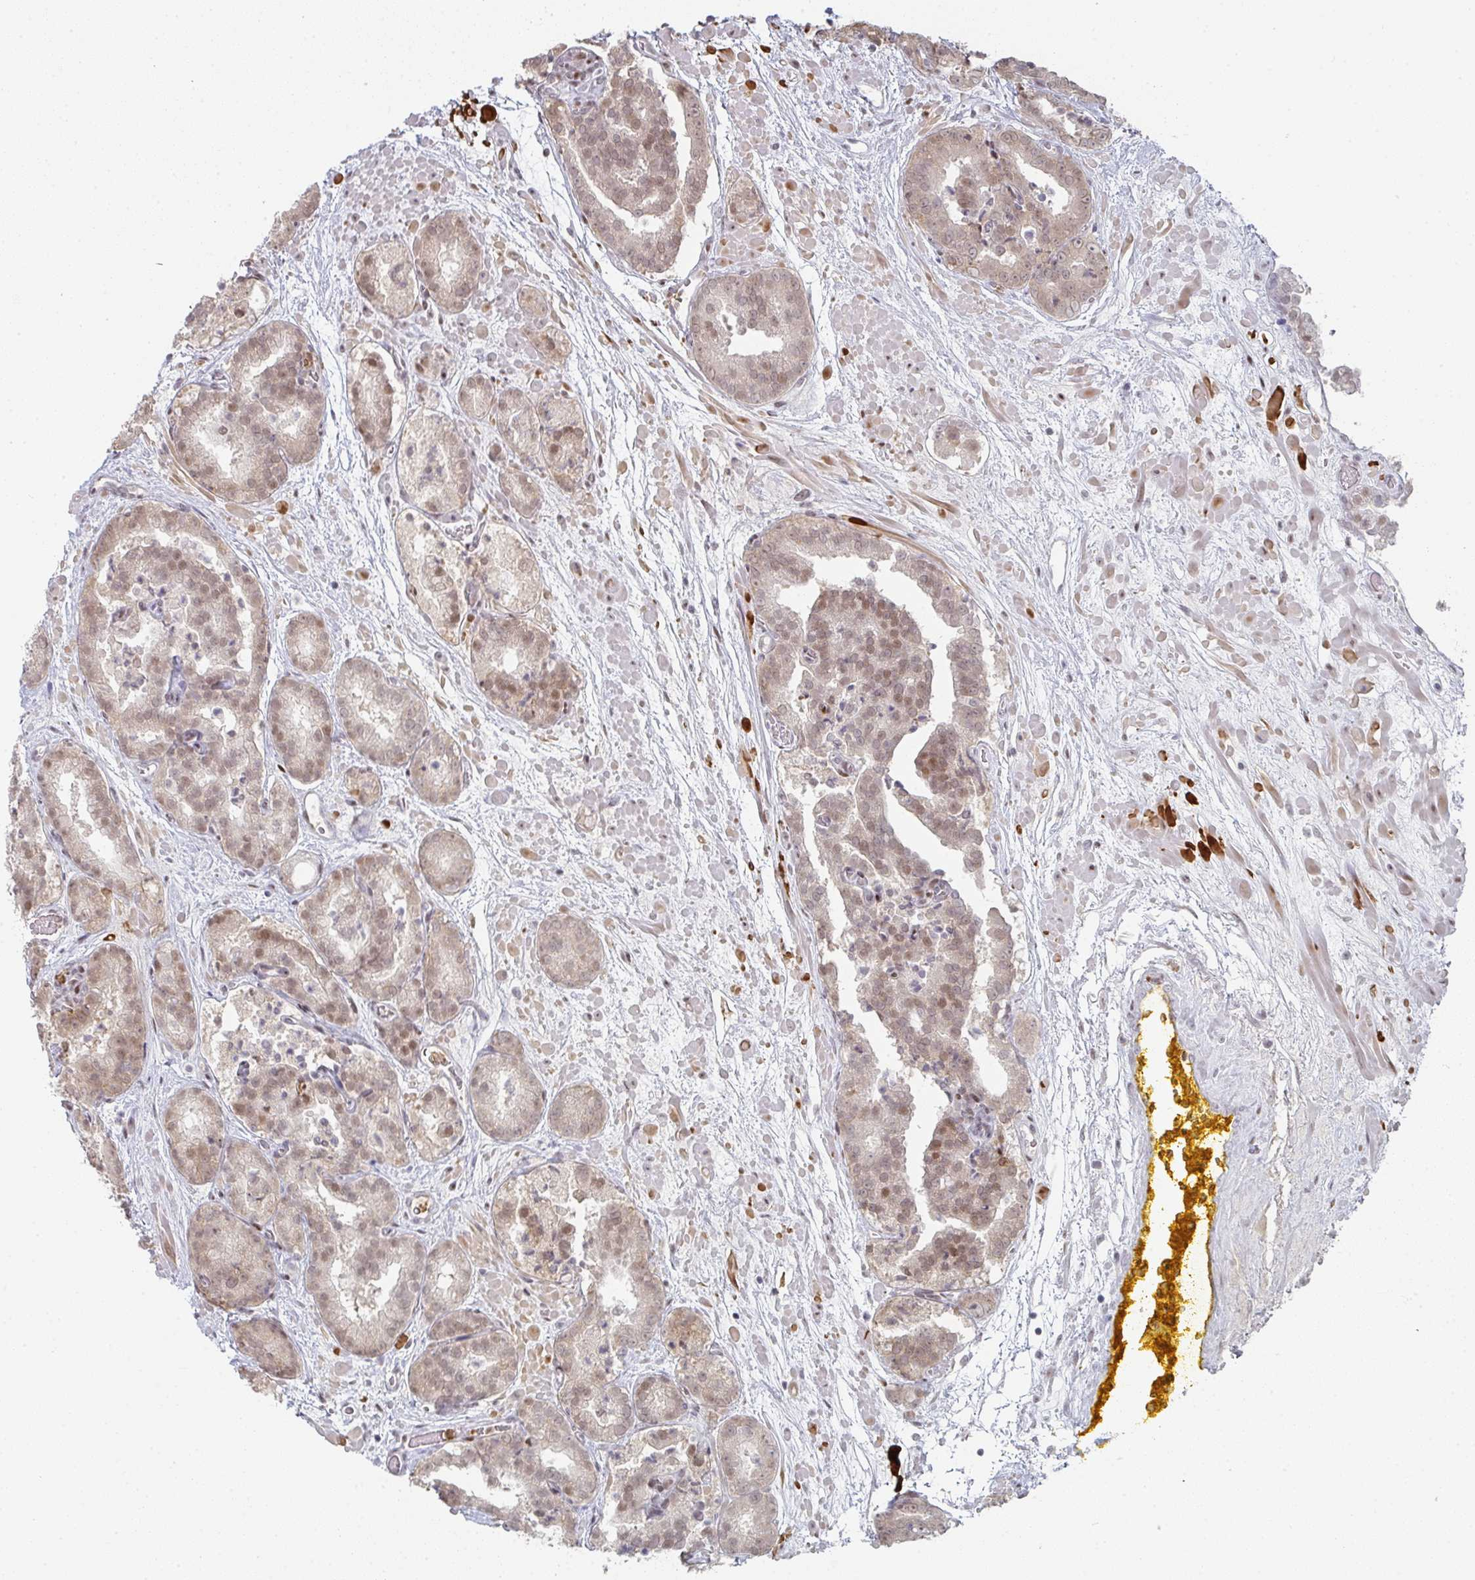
{"staining": {"intensity": "weak", "quantity": ">75%", "location": "nuclear"}, "tissue": "prostate cancer", "cell_type": "Tumor cells", "image_type": "cancer", "snomed": [{"axis": "morphology", "description": "Adenocarcinoma, High grade"}, {"axis": "topography", "description": "Prostate"}], "caption": "Immunohistochemistry micrograph of neoplastic tissue: human prostate cancer stained using immunohistochemistry (IHC) reveals low levels of weak protein expression localized specifically in the nuclear of tumor cells, appearing as a nuclear brown color.", "gene": "LIN54", "patient": {"sex": "male", "age": 66}}